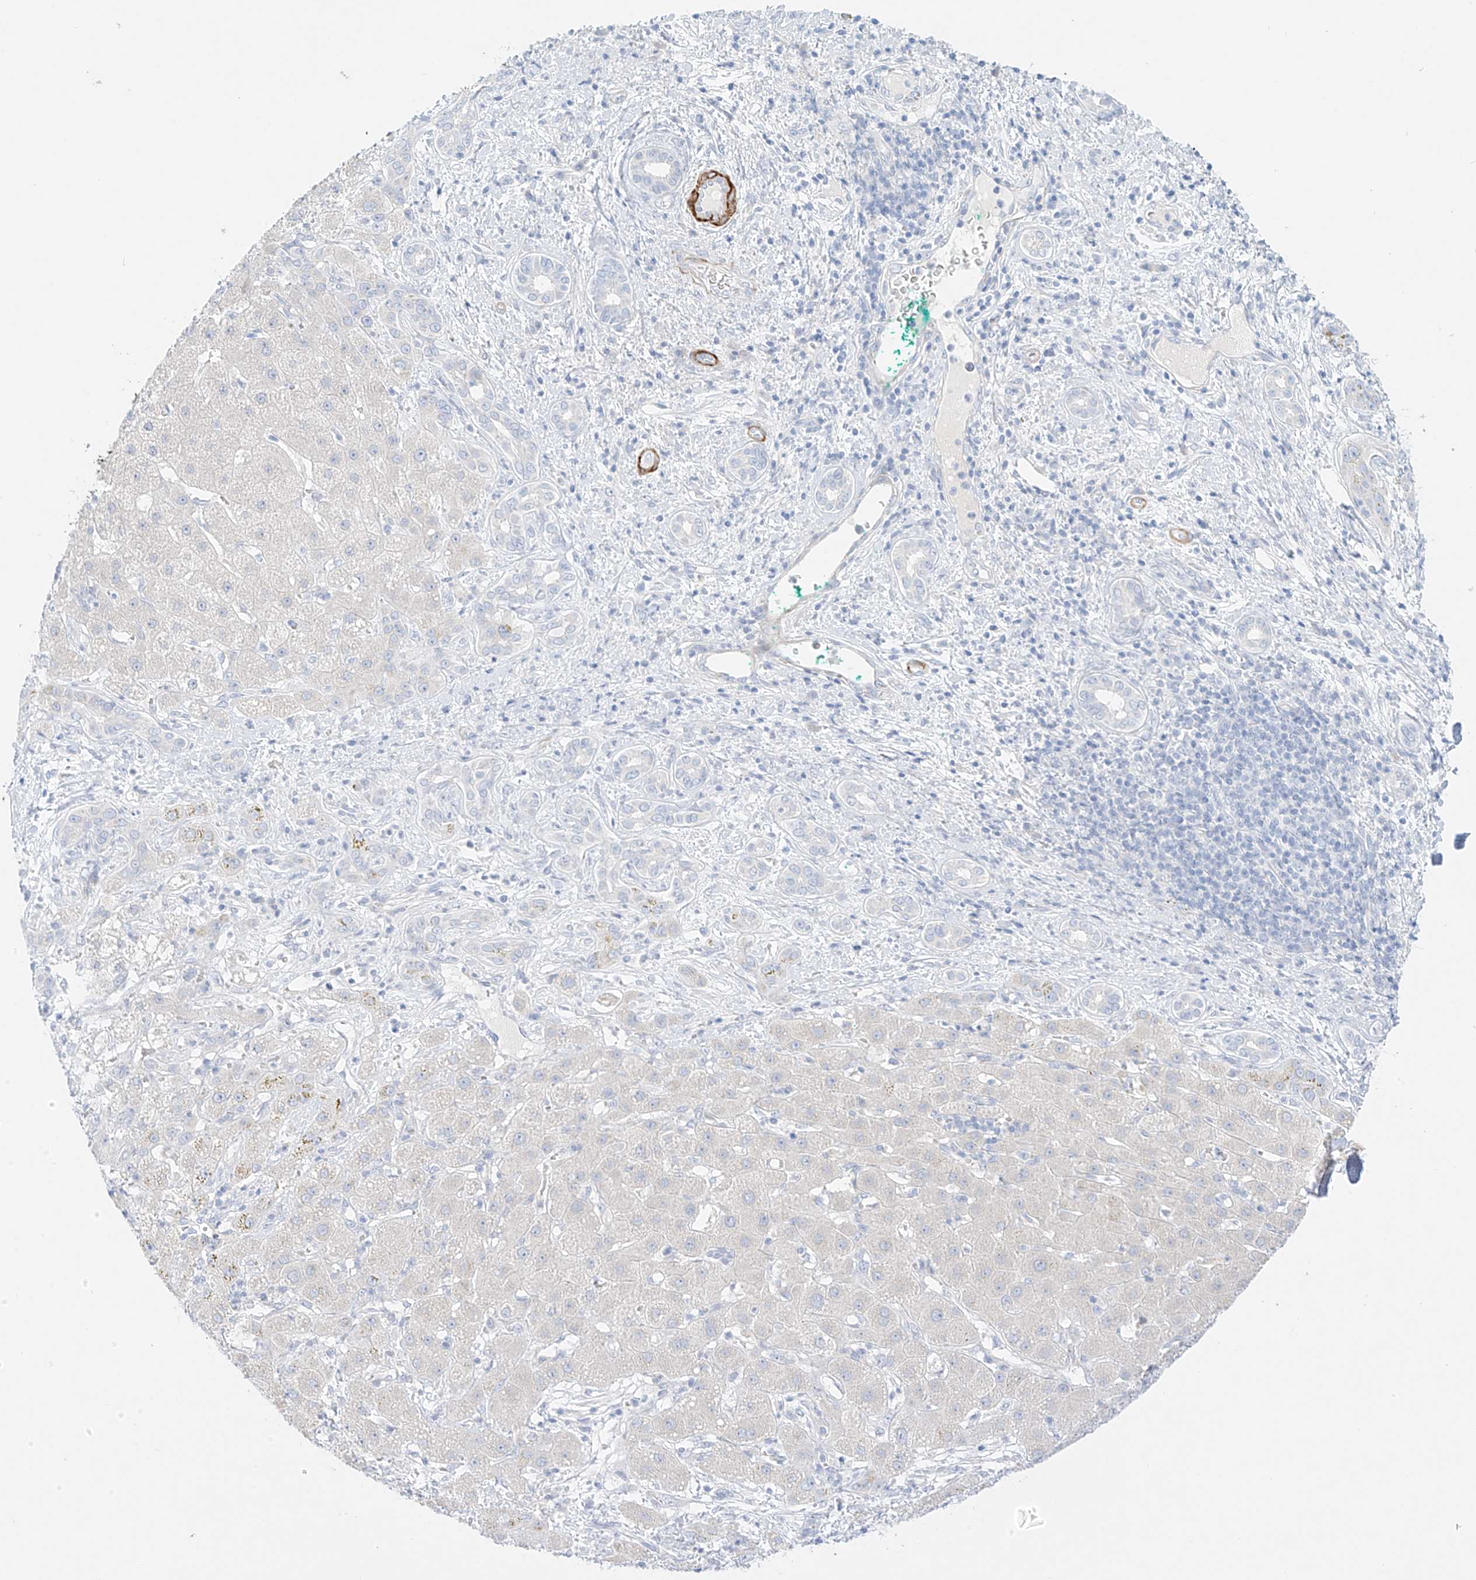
{"staining": {"intensity": "negative", "quantity": "none", "location": "none"}, "tissue": "liver cancer", "cell_type": "Tumor cells", "image_type": "cancer", "snomed": [{"axis": "morphology", "description": "Carcinoma, Hepatocellular, NOS"}, {"axis": "topography", "description": "Liver"}], "caption": "Hepatocellular carcinoma (liver) was stained to show a protein in brown. There is no significant staining in tumor cells.", "gene": "ST3GAL5", "patient": {"sex": "male", "age": 65}}